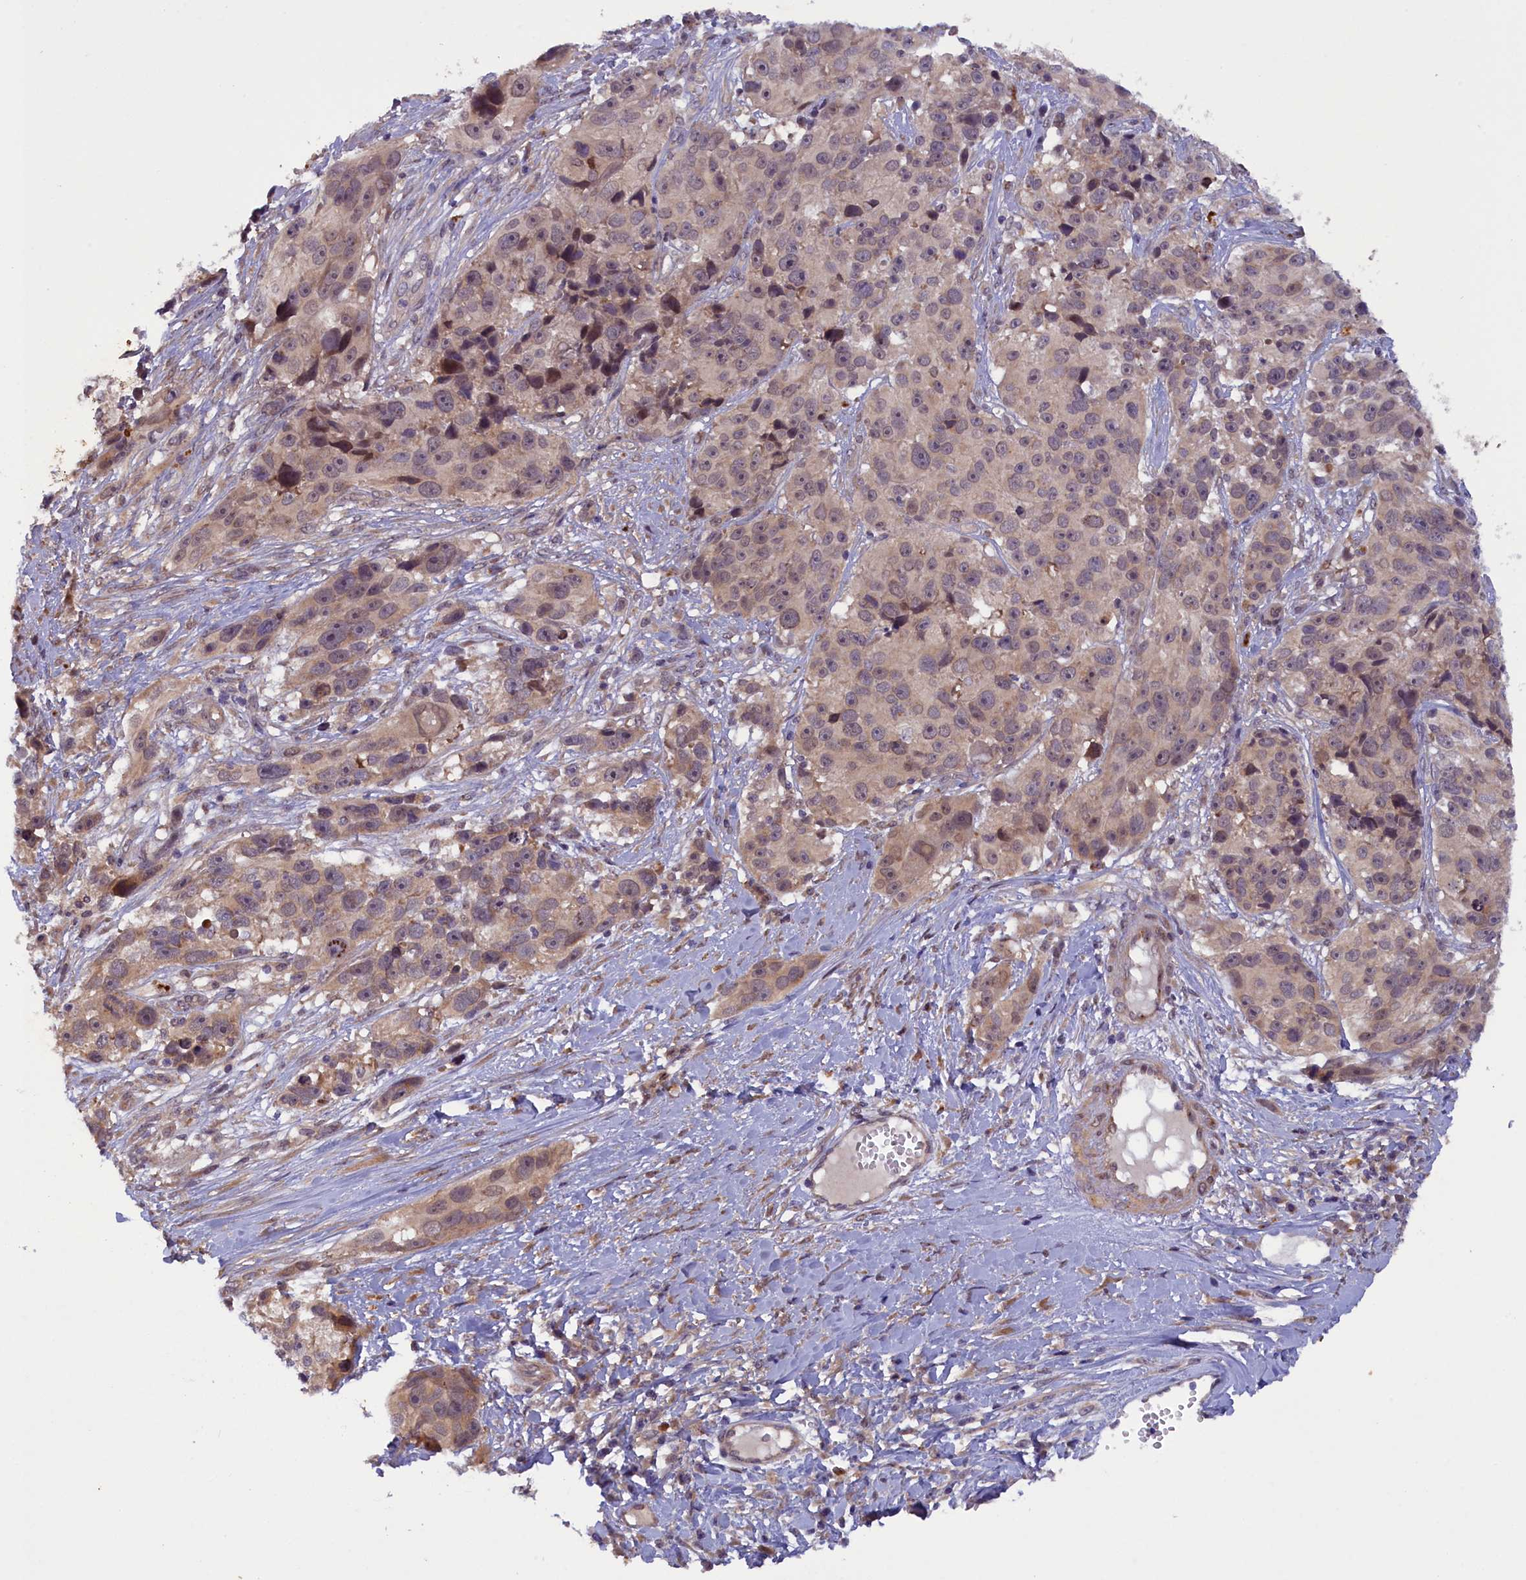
{"staining": {"intensity": "weak", "quantity": "<25%", "location": "cytoplasmic/membranous"}, "tissue": "melanoma", "cell_type": "Tumor cells", "image_type": "cancer", "snomed": [{"axis": "morphology", "description": "Malignant melanoma, NOS"}, {"axis": "topography", "description": "Skin"}], "caption": "Immunohistochemical staining of human melanoma exhibits no significant expression in tumor cells. Nuclei are stained in blue.", "gene": "CCDC9B", "patient": {"sex": "male", "age": 84}}